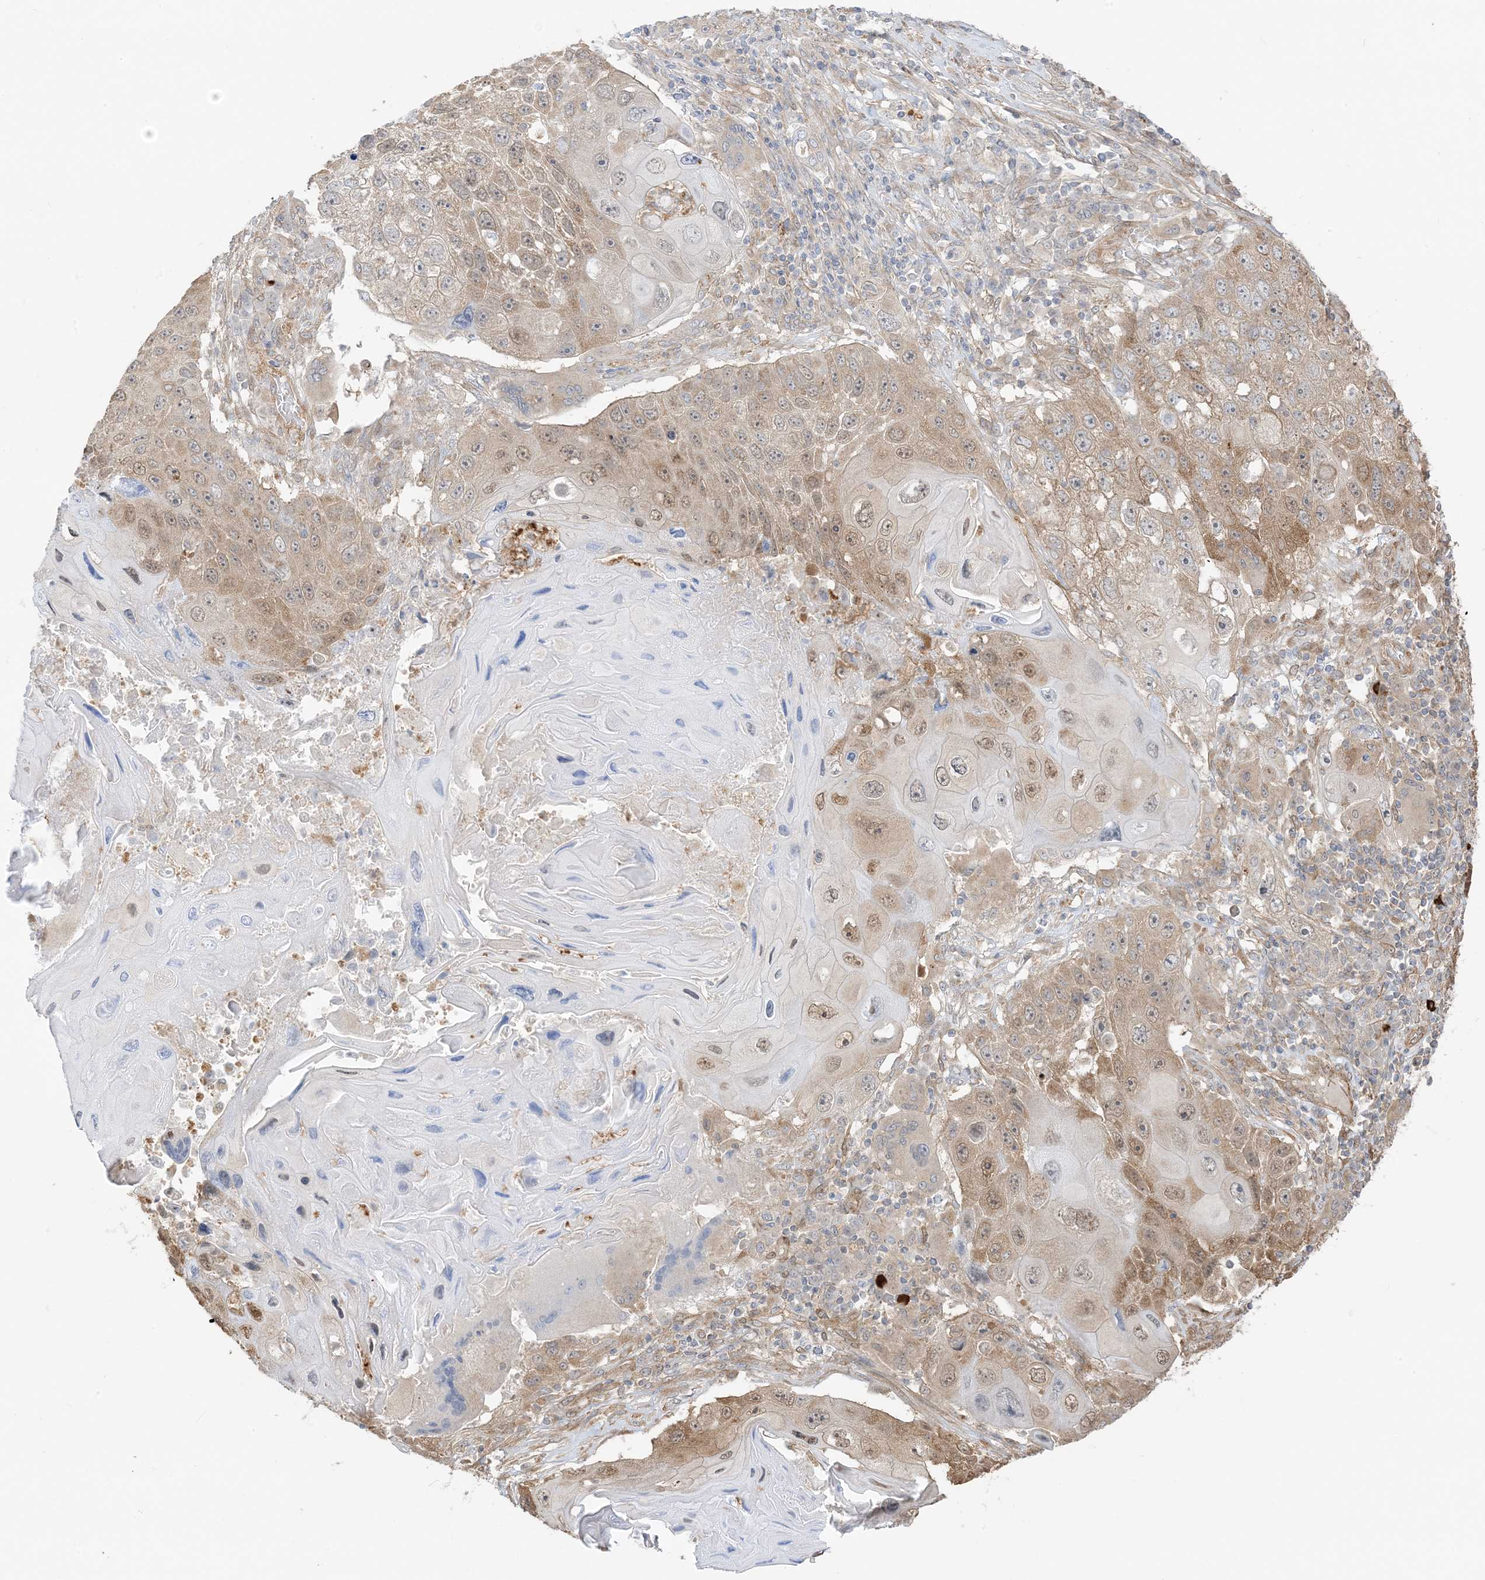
{"staining": {"intensity": "moderate", "quantity": "<25%", "location": "cytoplasmic/membranous,nuclear"}, "tissue": "lung cancer", "cell_type": "Tumor cells", "image_type": "cancer", "snomed": [{"axis": "morphology", "description": "Squamous cell carcinoma, NOS"}, {"axis": "topography", "description": "Lung"}], "caption": "Human lung cancer (squamous cell carcinoma) stained with a brown dye displays moderate cytoplasmic/membranous and nuclear positive positivity in approximately <25% of tumor cells.", "gene": "UBAP2L", "patient": {"sex": "male", "age": 61}}